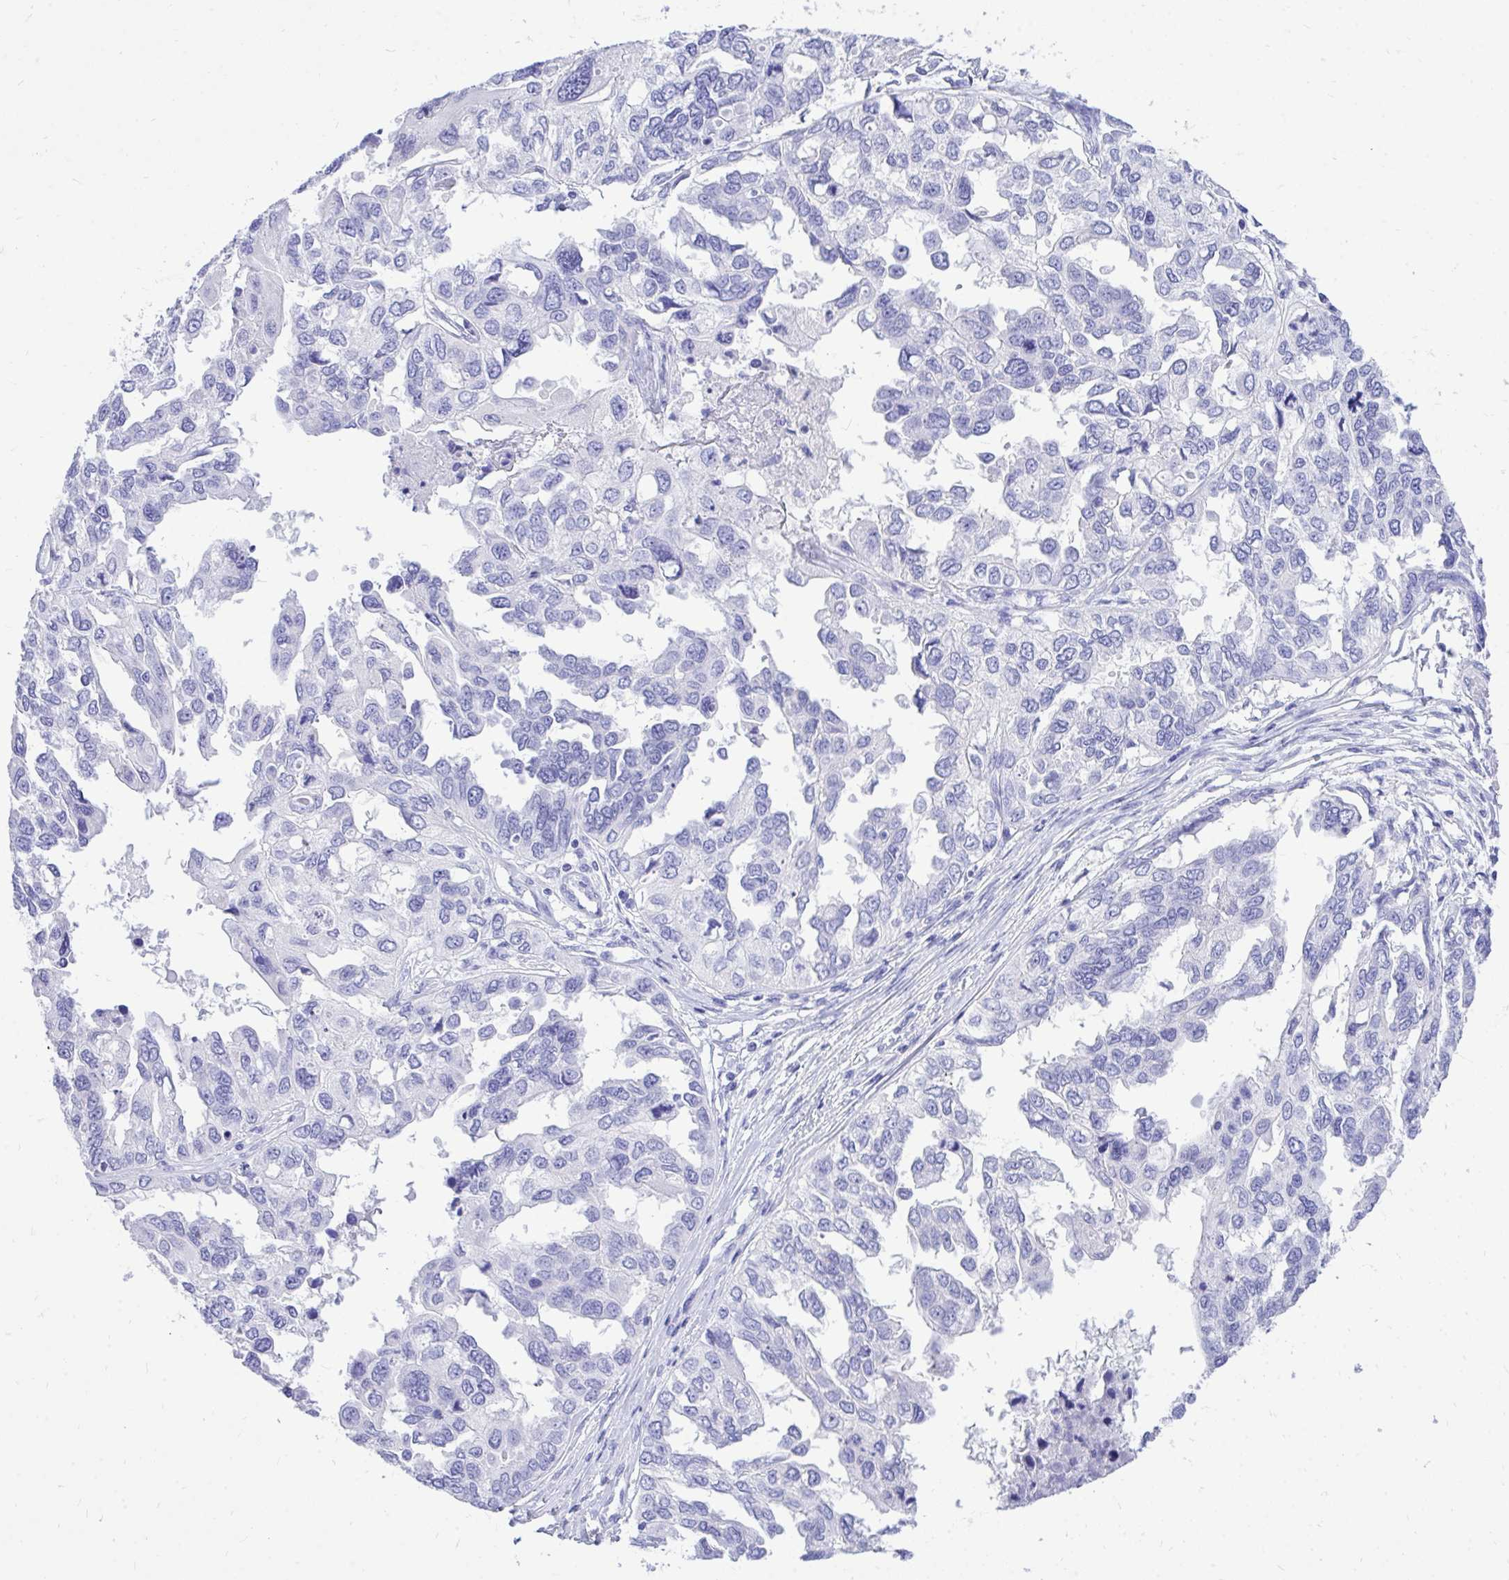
{"staining": {"intensity": "negative", "quantity": "none", "location": "none"}, "tissue": "ovarian cancer", "cell_type": "Tumor cells", "image_type": "cancer", "snomed": [{"axis": "morphology", "description": "Cystadenocarcinoma, serous, NOS"}, {"axis": "topography", "description": "Ovary"}], "caption": "Immunohistochemistry (IHC) of serous cystadenocarcinoma (ovarian) displays no staining in tumor cells. Nuclei are stained in blue.", "gene": "MON1A", "patient": {"sex": "female", "age": 53}}